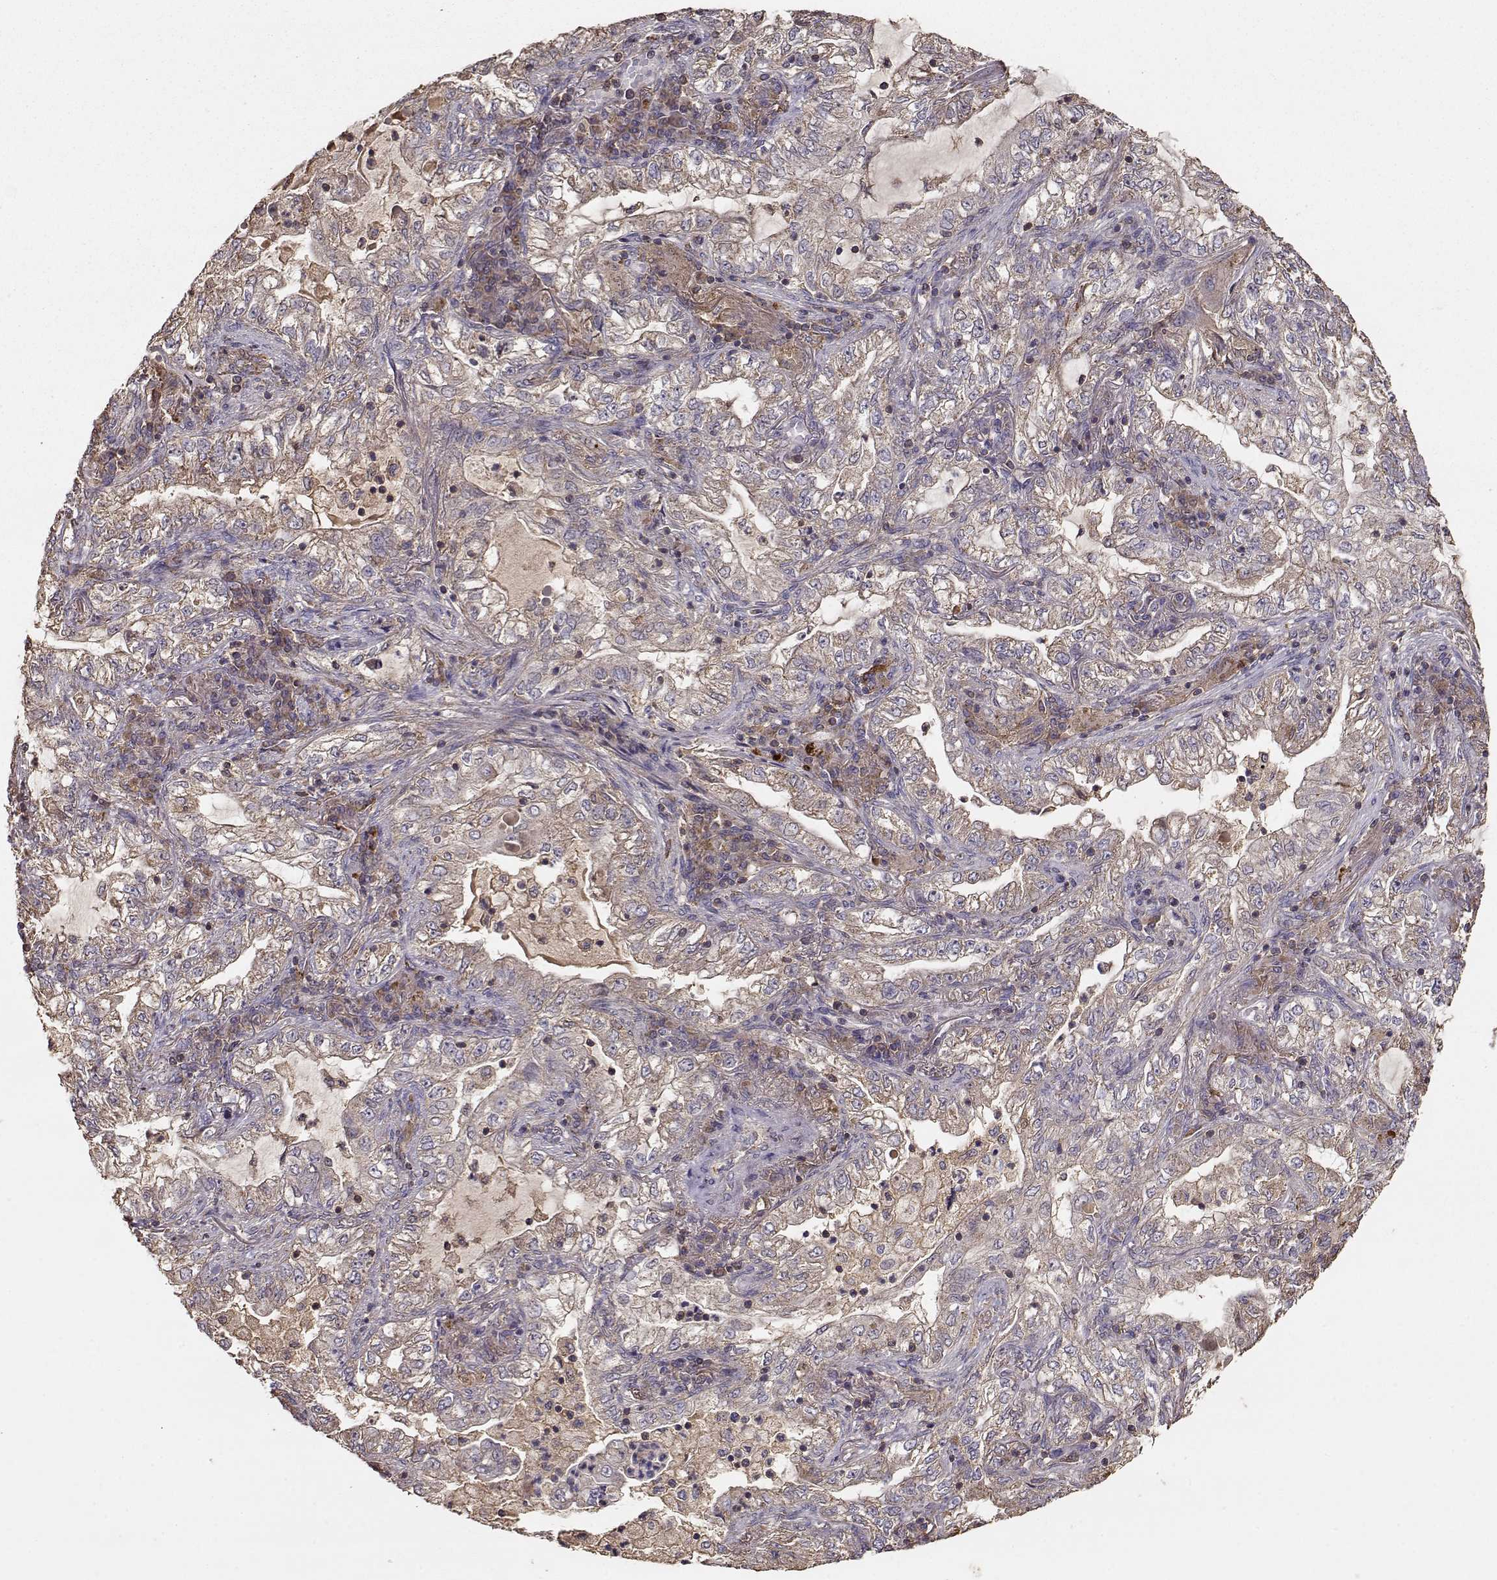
{"staining": {"intensity": "weak", "quantity": "25%-75%", "location": "cytoplasmic/membranous"}, "tissue": "lung cancer", "cell_type": "Tumor cells", "image_type": "cancer", "snomed": [{"axis": "morphology", "description": "Adenocarcinoma, NOS"}, {"axis": "topography", "description": "Lung"}], "caption": "Lung cancer (adenocarcinoma) was stained to show a protein in brown. There is low levels of weak cytoplasmic/membranous expression in about 25%-75% of tumor cells.", "gene": "TARS3", "patient": {"sex": "female", "age": 73}}